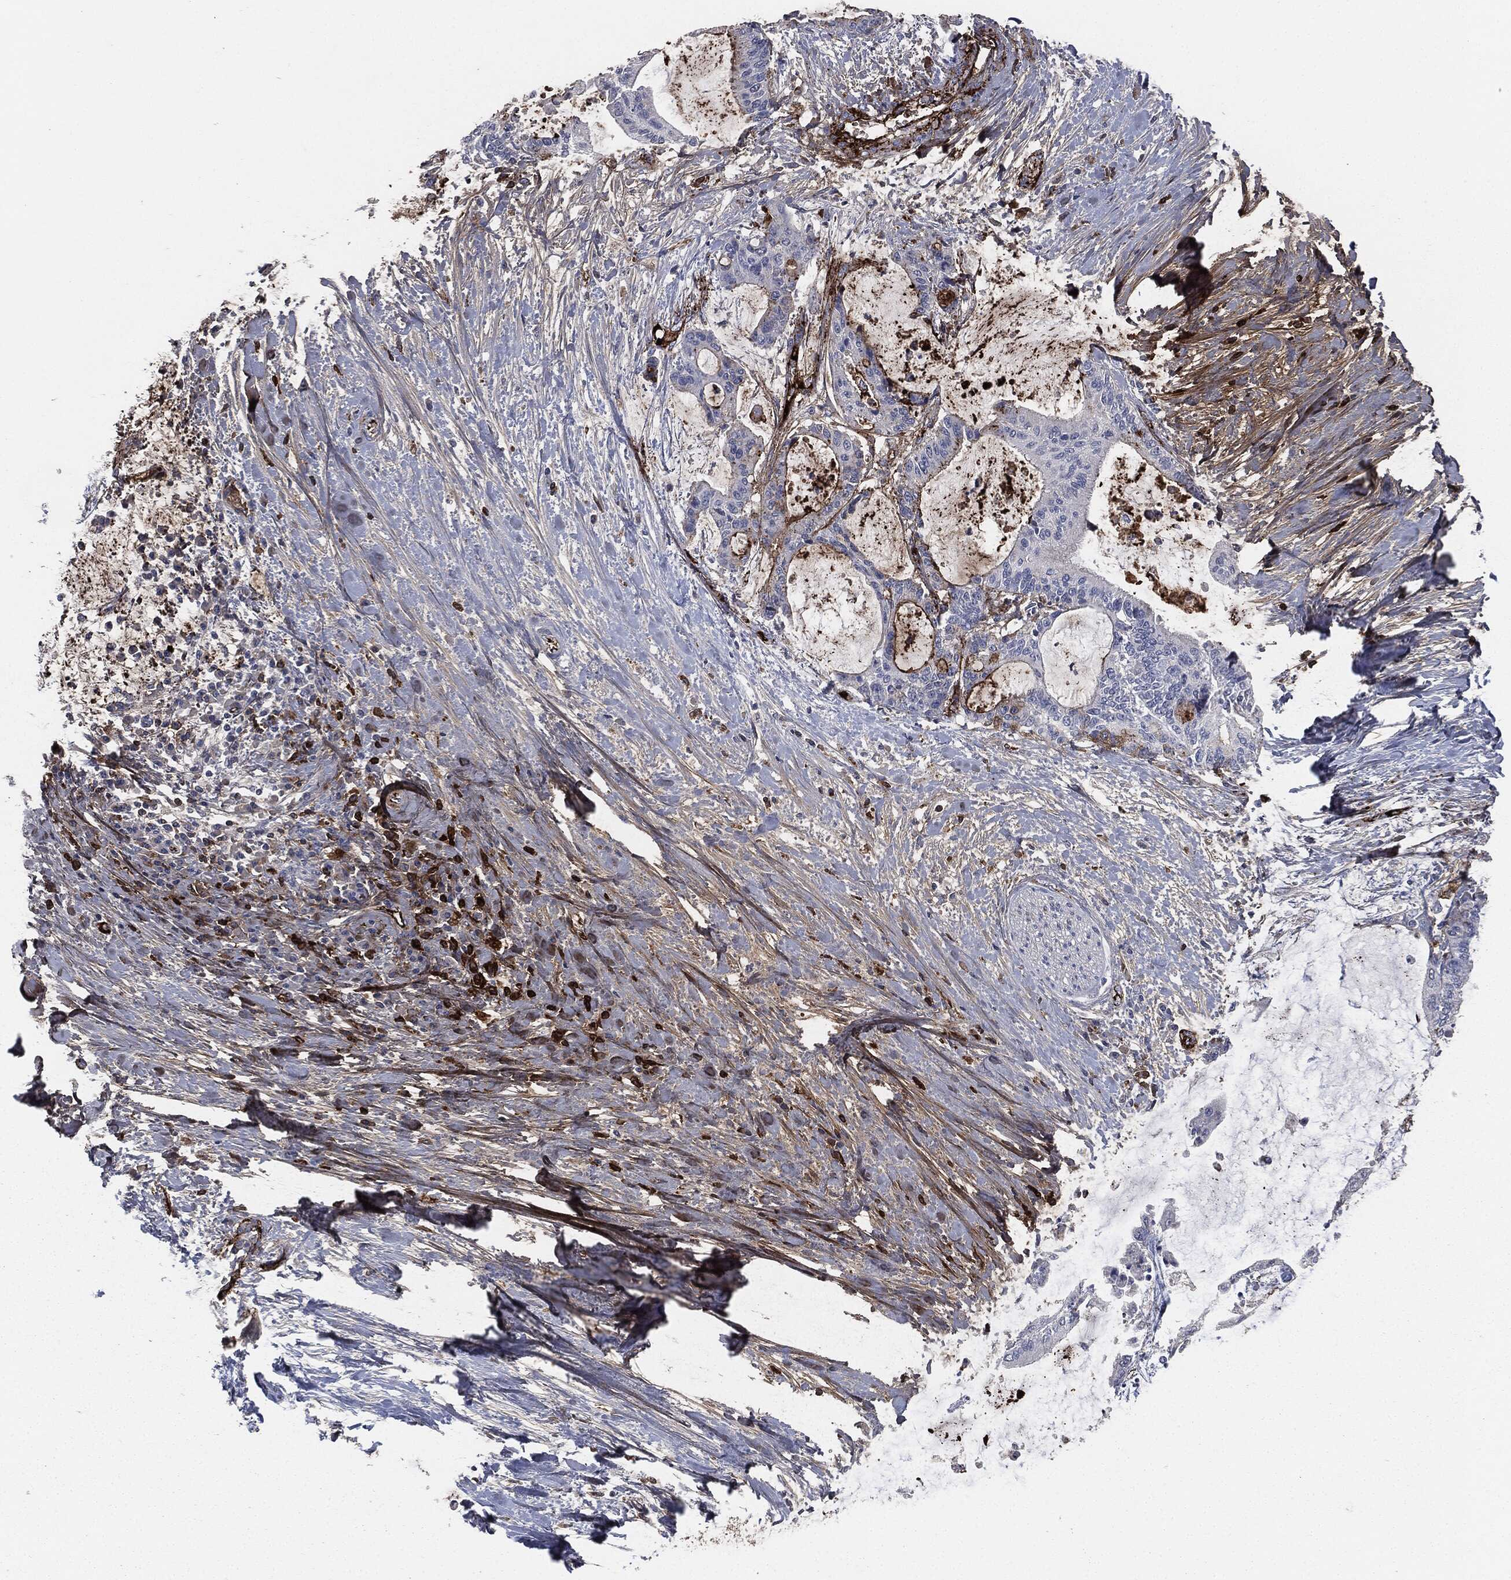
{"staining": {"intensity": "moderate", "quantity": "<25%", "location": "cytoplasmic/membranous"}, "tissue": "liver cancer", "cell_type": "Tumor cells", "image_type": "cancer", "snomed": [{"axis": "morphology", "description": "Cholangiocarcinoma"}, {"axis": "topography", "description": "Liver"}], "caption": "Moderate cytoplasmic/membranous staining is identified in about <25% of tumor cells in liver cholangiocarcinoma.", "gene": "APOB", "patient": {"sex": "female", "age": 73}}